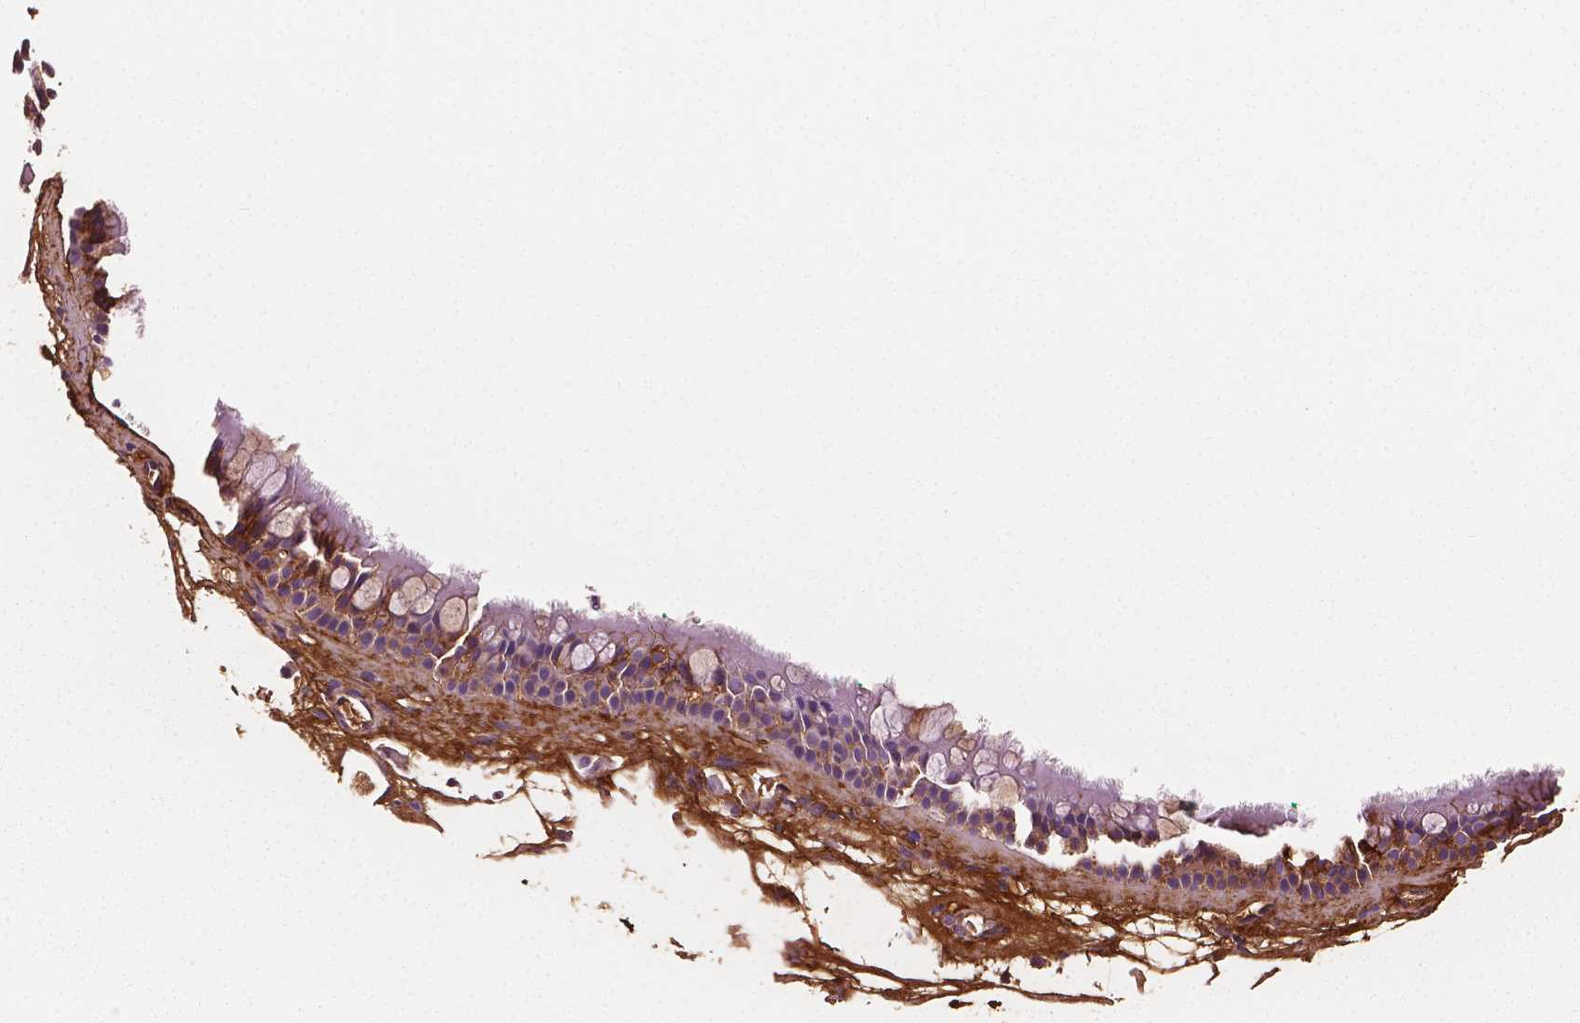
{"staining": {"intensity": "weak", "quantity": "25%-75%", "location": "cytoplasmic/membranous"}, "tissue": "nasopharynx", "cell_type": "Respiratory epithelial cells", "image_type": "normal", "snomed": [{"axis": "morphology", "description": "Normal tissue, NOS"}, {"axis": "topography", "description": "Nasopharynx"}], "caption": "A brown stain highlights weak cytoplasmic/membranous expression of a protein in respiratory epithelial cells of benign nasopharynx.", "gene": "FBLN1", "patient": {"sex": "male", "age": 68}}